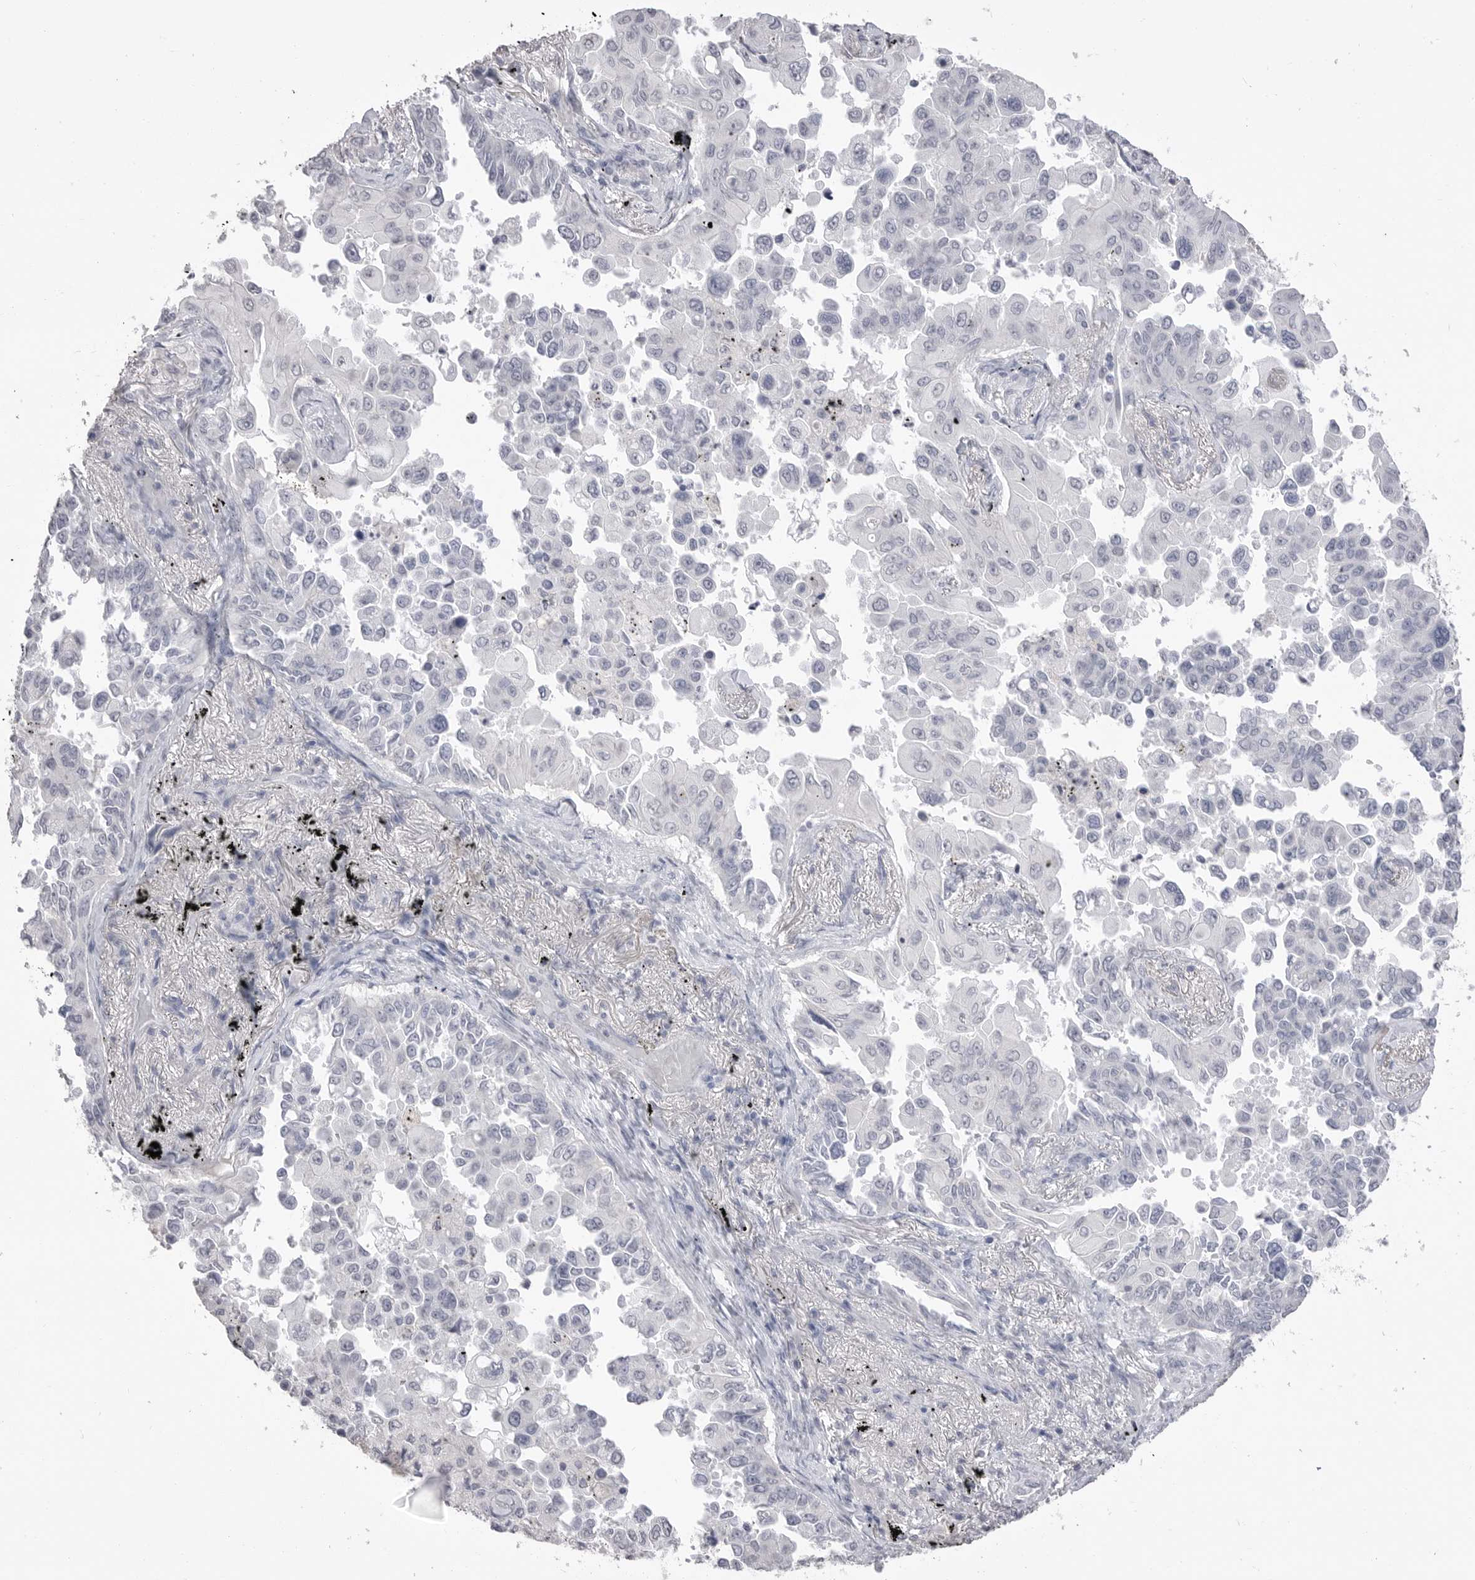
{"staining": {"intensity": "negative", "quantity": "none", "location": "none"}, "tissue": "lung cancer", "cell_type": "Tumor cells", "image_type": "cancer", "snomed": [{"axis": "morphology", "description": "Adenocarcinoma, NOS"}, {"axis": "topography", "description": "Lung"}], "caption": "Tumor cells show no significant positivity in lung cancer.", "gene": "ICAM5", "patient": {"sex": "female", "age": 67}}